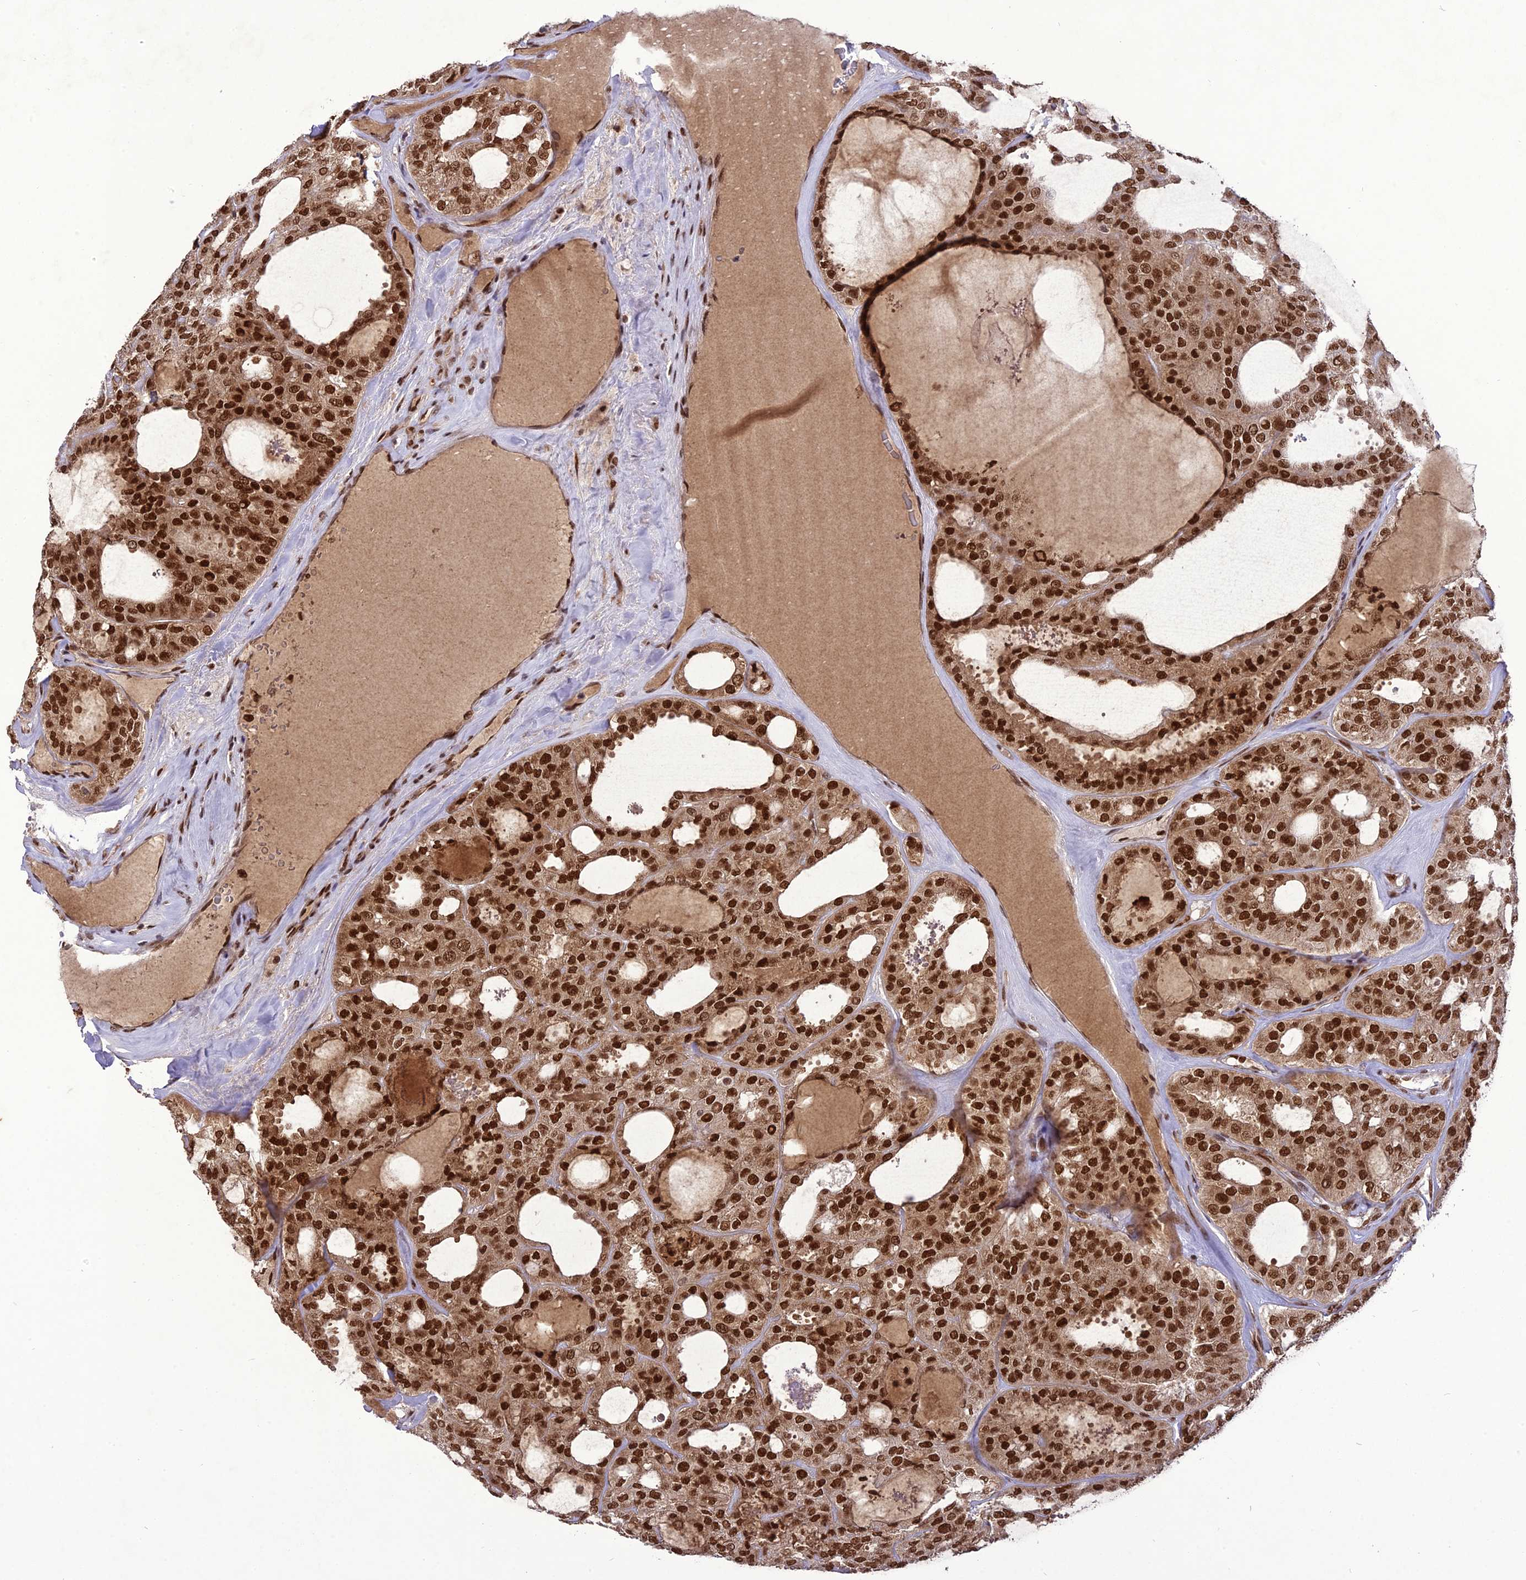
{"staining": {"intensity": "strong", "quantity": ">75%", "location": "nuclear"}, "tissue": "thyroid cancer", "cell_type": "Tumor cells", "image_type": "cancer", "snomed": [{"axis": "morphology", "description": "Follicular adenoma carcinoma, NOS"}, {"axis": "topography", "description": "Thyroid gland"}], "caption": "This image displays immunohistochemistry (IHC) staining of thyroid cancer (follicular adenoma carcinoma), with high strong nuclear positivity in about >75% of tumor cells.", "gene": "DDX1", "patient": {"sex": "male", "age": 75}}